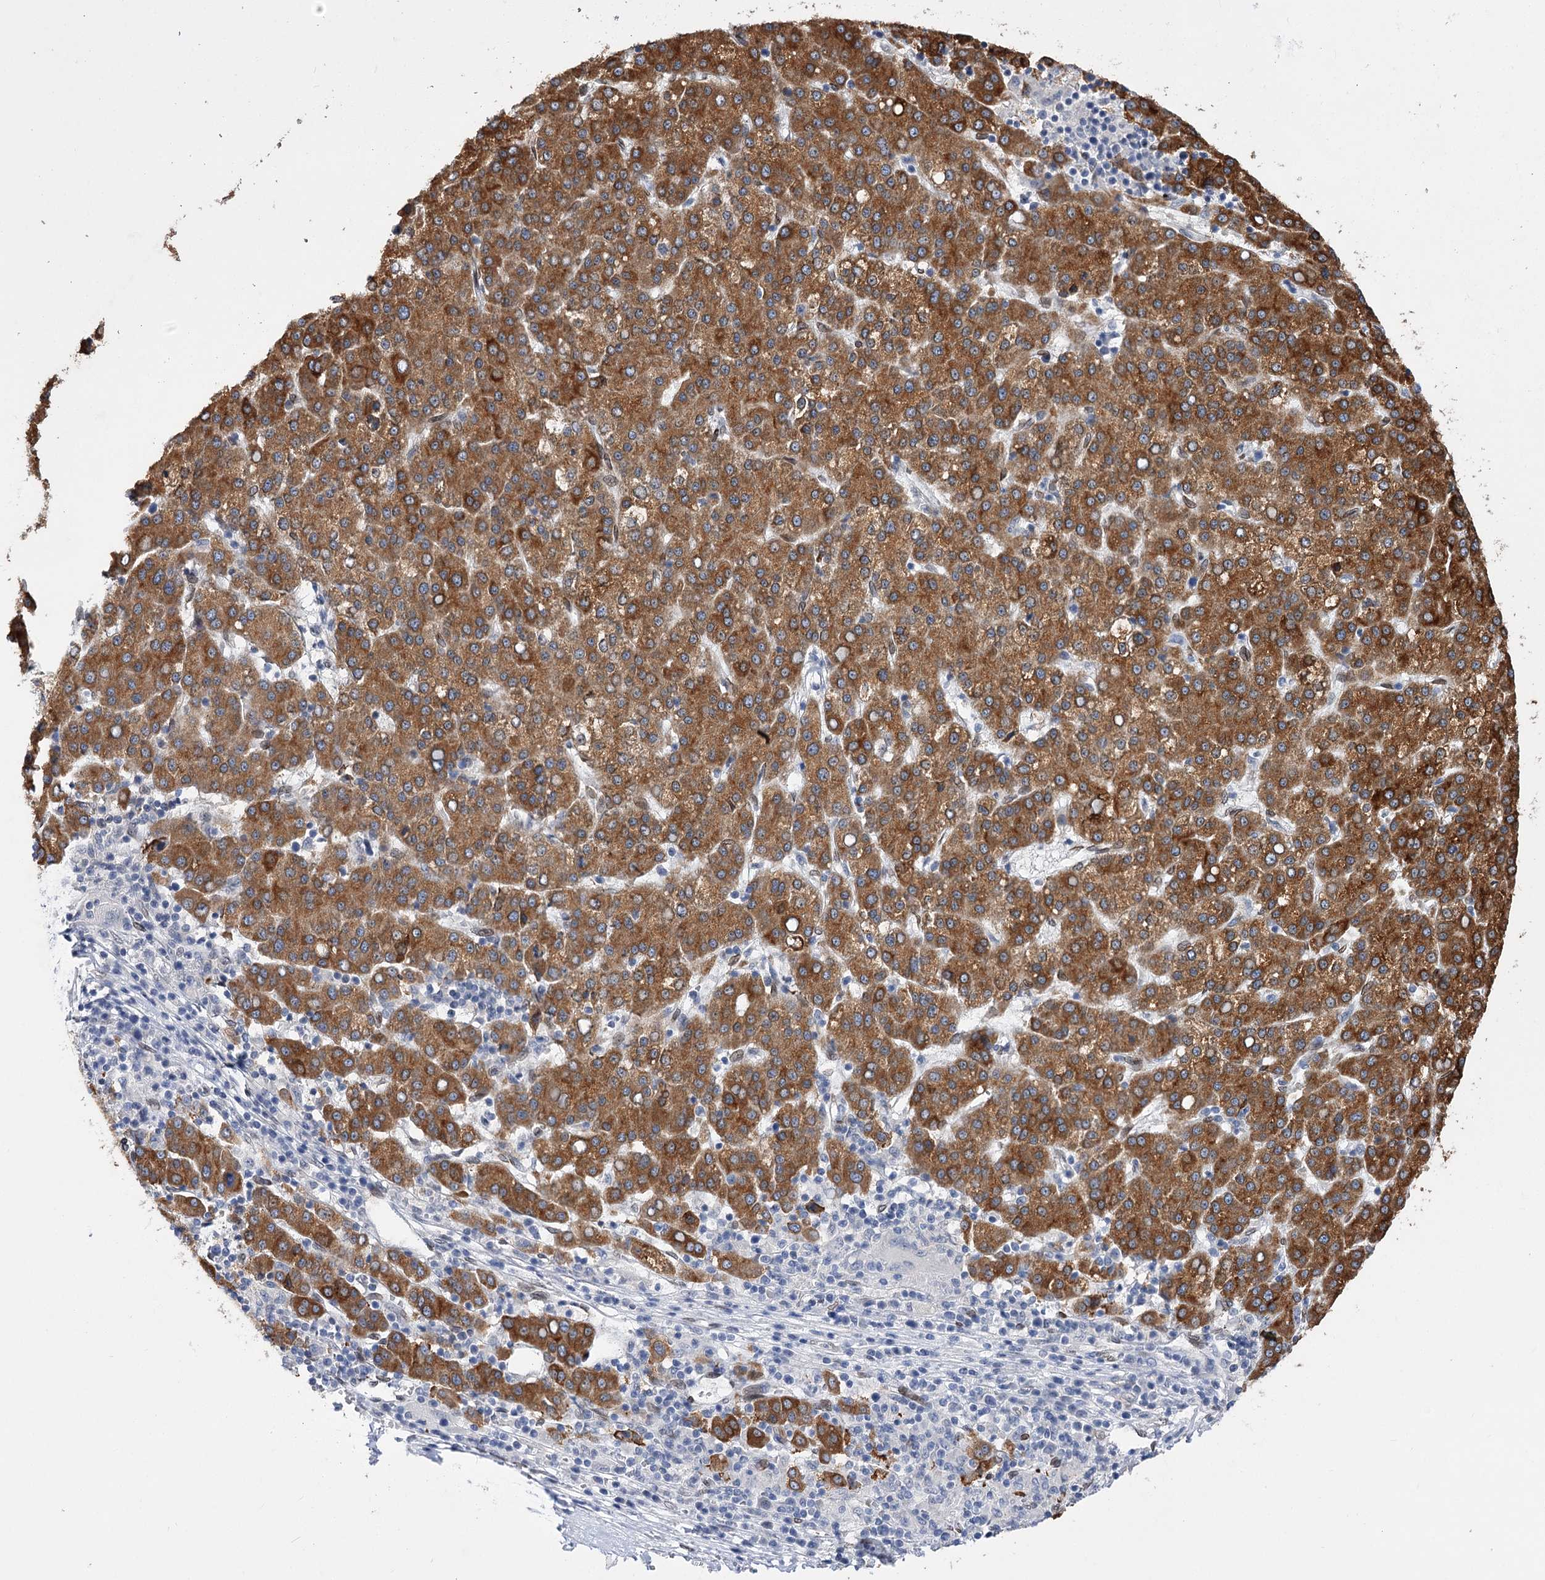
{"staining": {"intensity": "moderate", "quantity": ">75%", "location": "cytoplasmic/membranous"}, "tissue": "liver cancer", "cell_type": "Tumor cells", "image_type": "cancer", "snomed": [{"axis": "morphology", "description": "Carcinoma, Hepatocellular, NOS"}, {"axis": "topography", "description": "Liver"}], "caption": "IHC micrograph of neoplastic tissue: human liver cancer (hepatocellular carcinoma) stained using immunohistochemistry shows medium levels of moderate protein expression localized specifically in the cytoplasmic/membranous of tumor cells, appearing as a cytoplasmic/membranous brown color.", "gene": "TMEM201", "patient": {"sex": "female", "age": 58}}